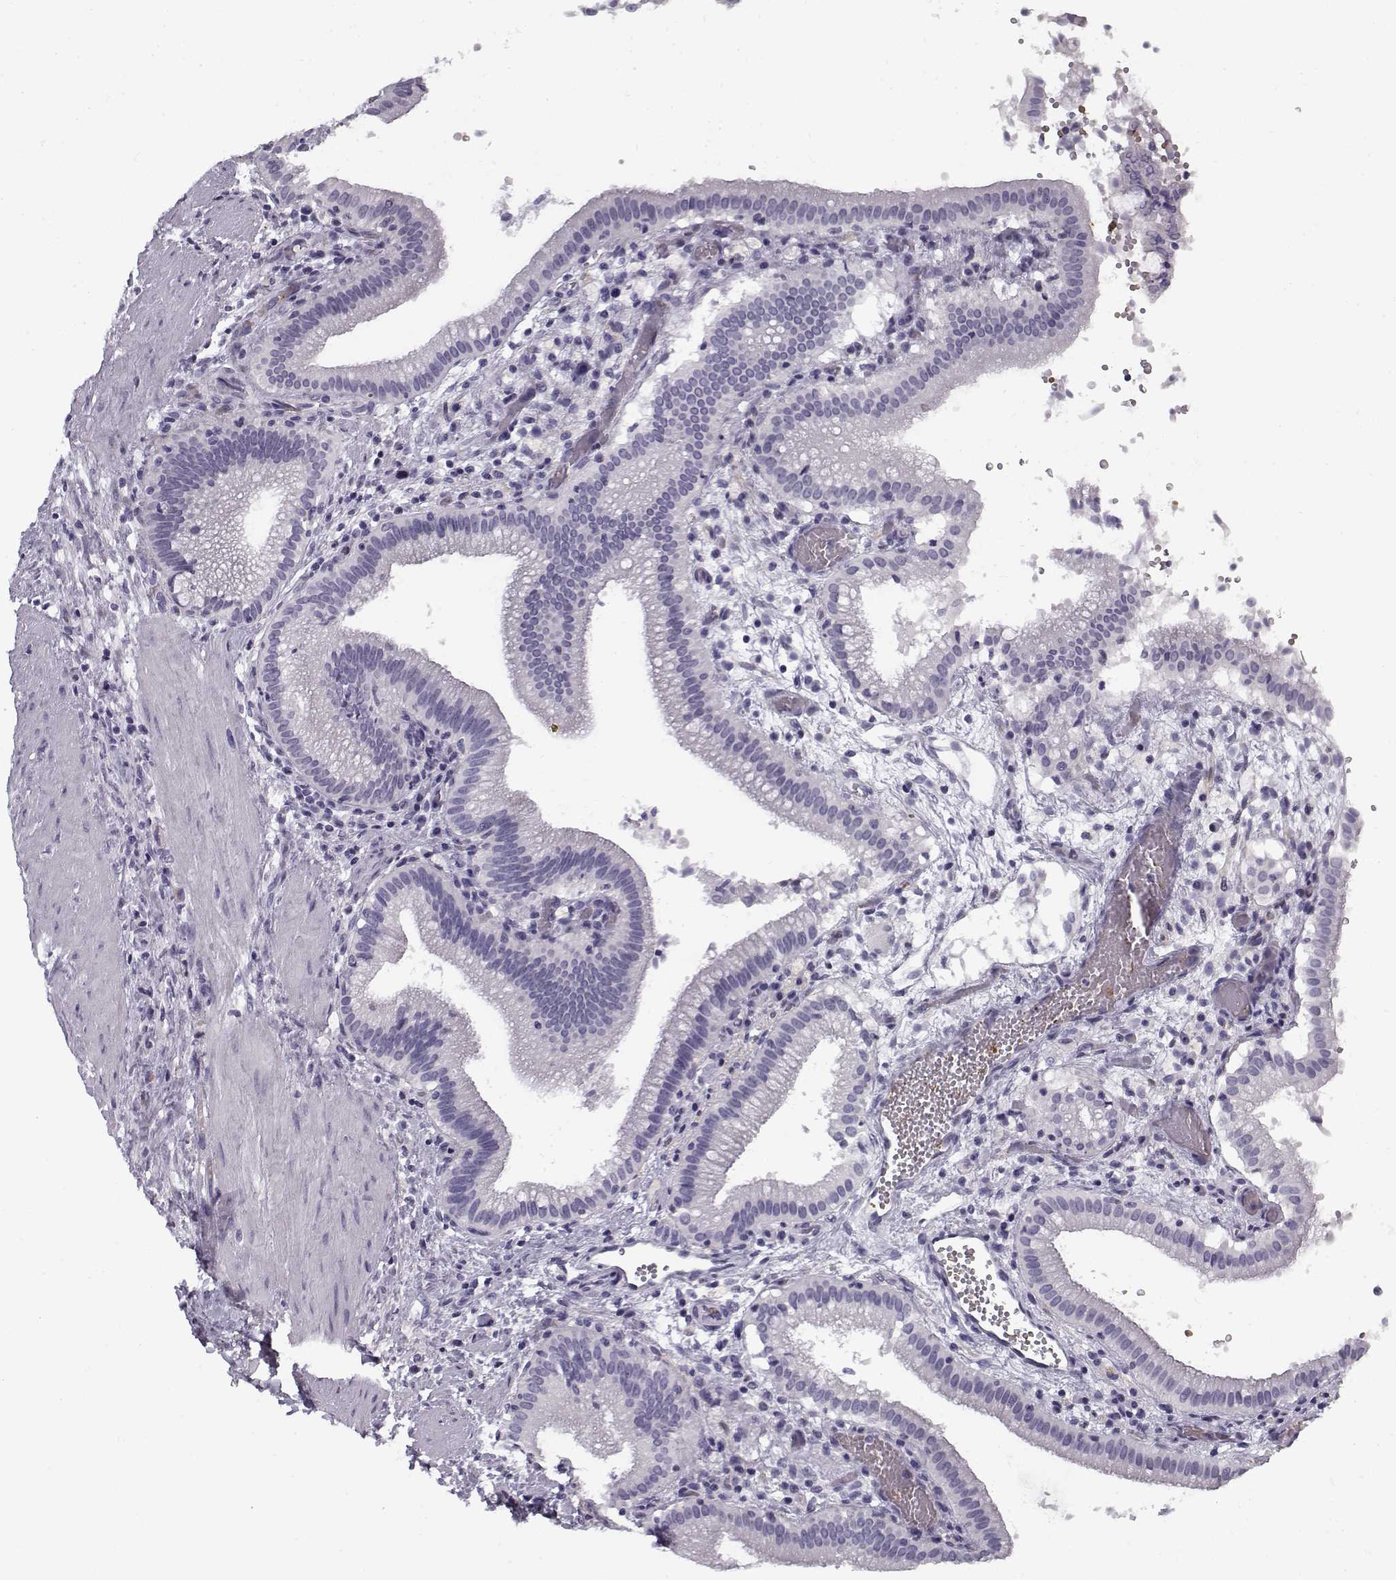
{"staining": {"intensity": "negative", "quantity": "none", "location": "none"}, "tissue": "gallbladder", "cell_type": "Glandular cells", "image_type": "normal", "snomed": [{"axis": "morphology", "description": "Normal tissue, NOS"}, {"axis": "topography", "description": "Gallbladder"}], "caption": "Micrograph shows no protein expression in glandular cells of normal gallbladder. (Brightfield microscopy of DAB IHC at high magnification).", "gene": "SNCA", "patient": {"sex": "male", "age": 42}}